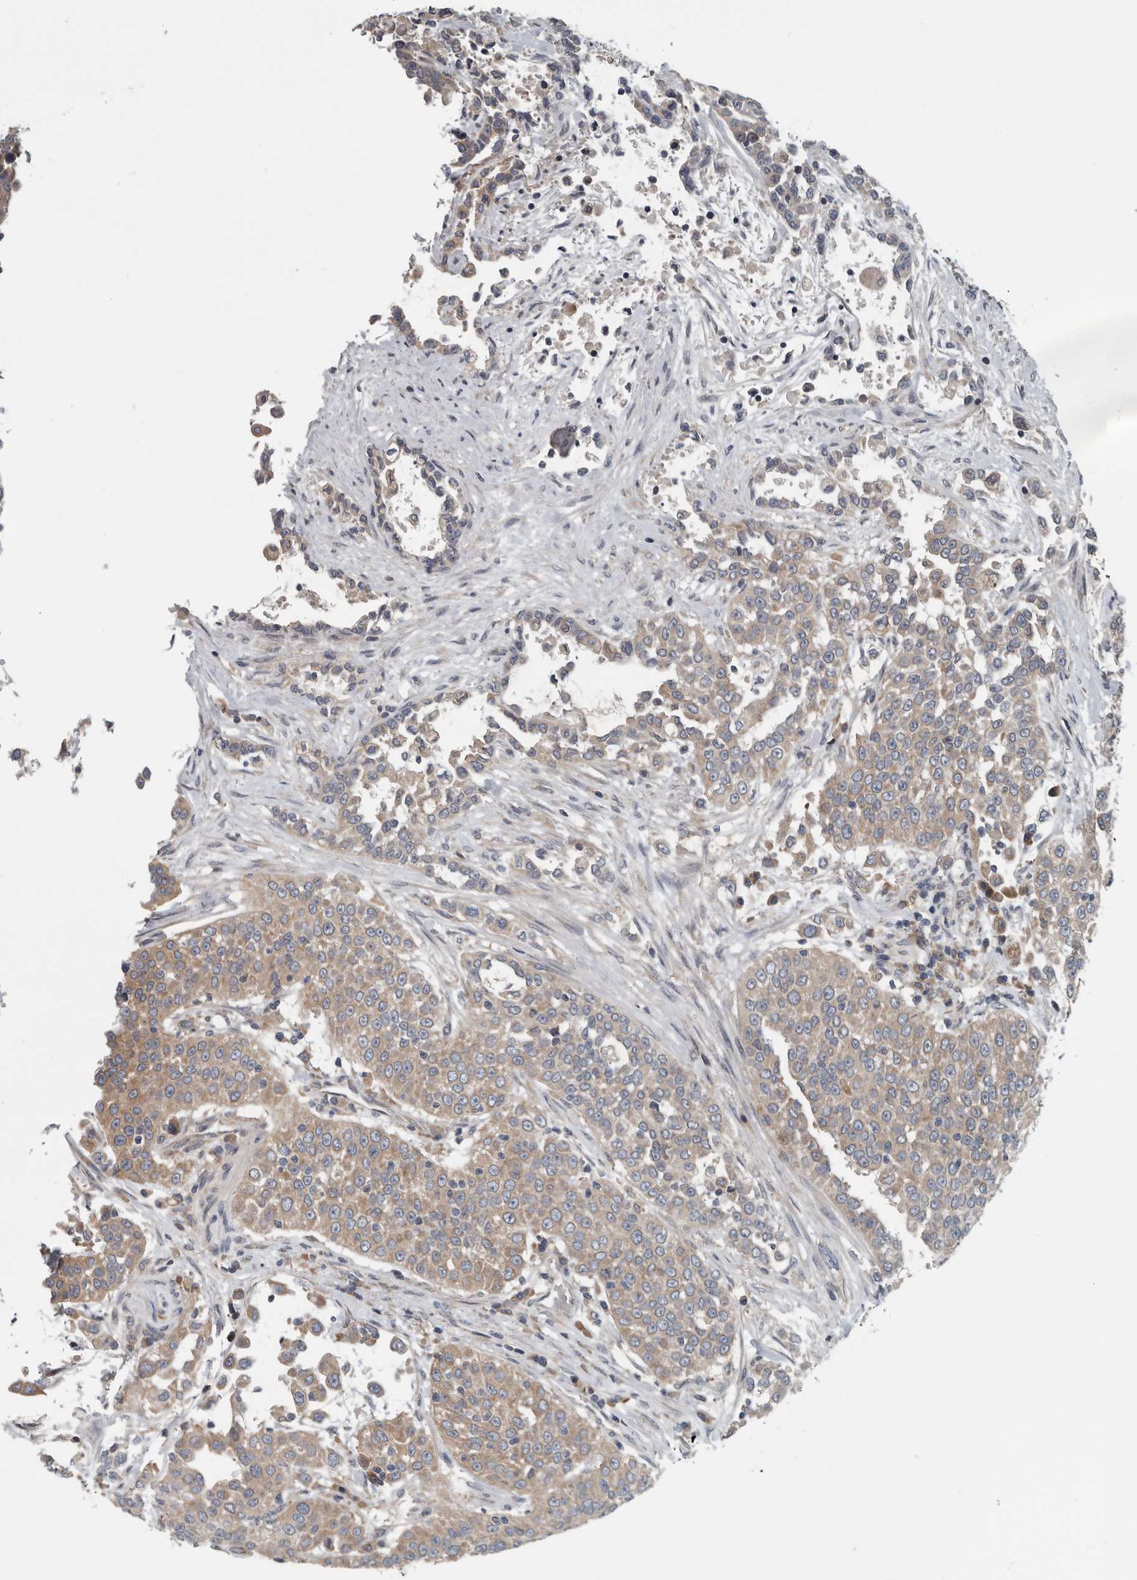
{"staining": {"intensity": "moderate", "quantity": ">75%", "location": "cytoplasmic/membranous"}, "tissue": "urothelial cancer", "cell_type": "Tumor cells", "image_type": "cancer", "snomed": [{"axis": "morphology", "description": "Urothelial carcinoma, High grade"}, {"axis": "topography", "description": "Urinary bladder"}], "caption": "The photomicrograph displays a brown stain indicating the presence of a protein in the cytoplasmic/membranous of tumor cells in urothelial cancer.", "gene": "TMEM199", "patient": {"sex": "female", "age": 80}}